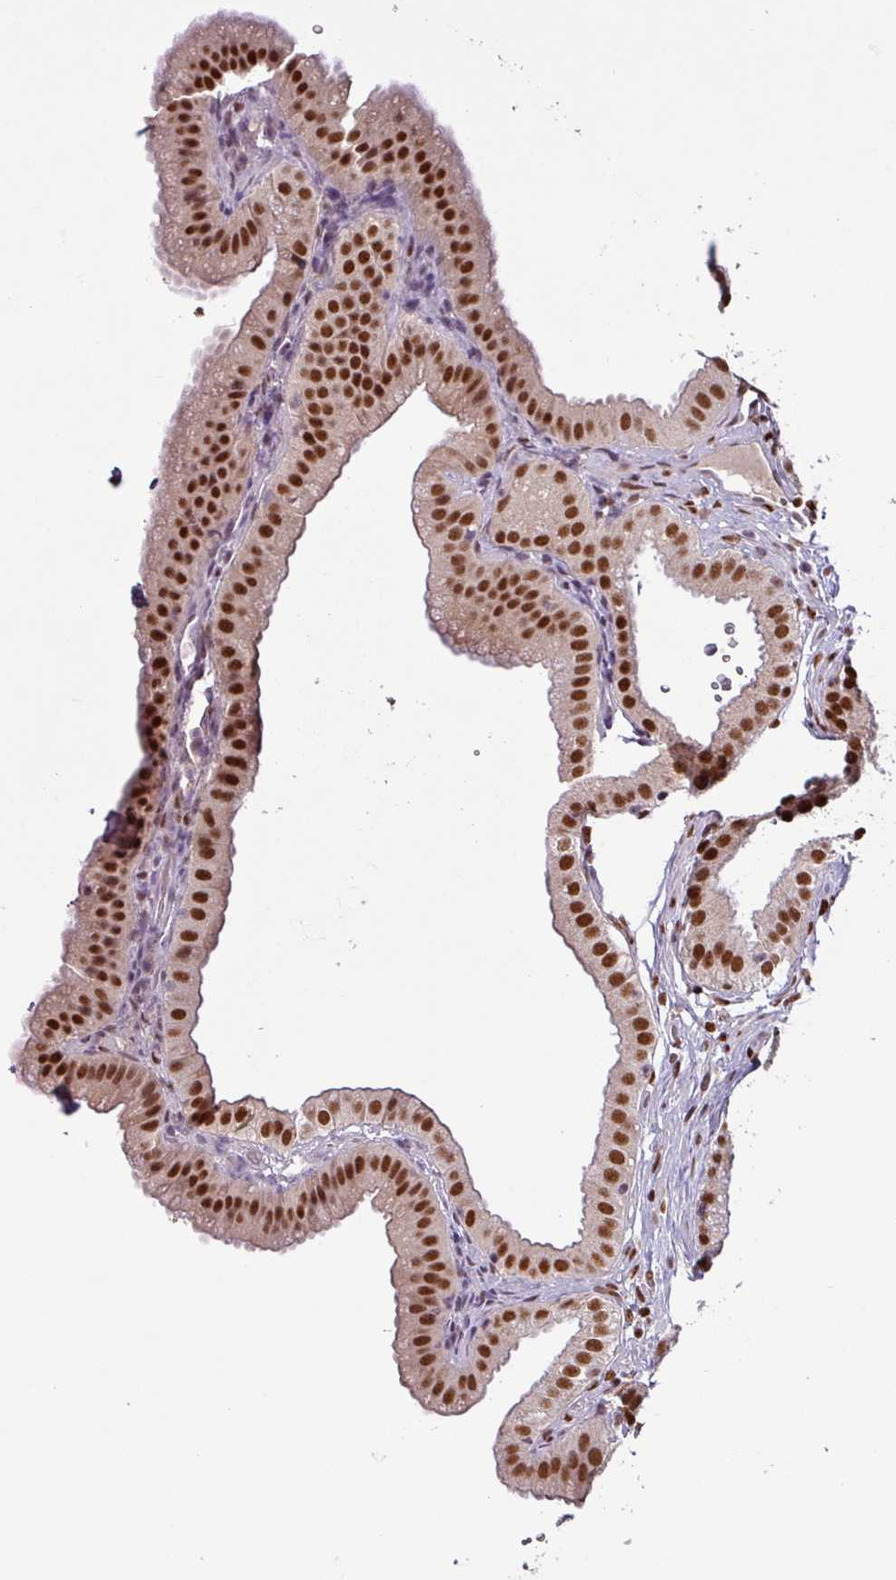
{"staining": {"intensity": "strong", "quantity": ">75%", "location": "nuclear"}, "tissue": "gallbladder", "cell_type": "Glandular cells", "image_type": "normal", "snomed": [{"axis": "morphology", "description": "Normal tissue, NOS"}, {"axis": "topography", "description": "Gallbladder"}], "caption": "This histopathology image reveals IHC staining of normal human gallbladder, with high strong nuclear positivity in about >75% of glandular cells.", "gene": "IRF2BPL", "patient": {"sex": "female", "age": 61}}